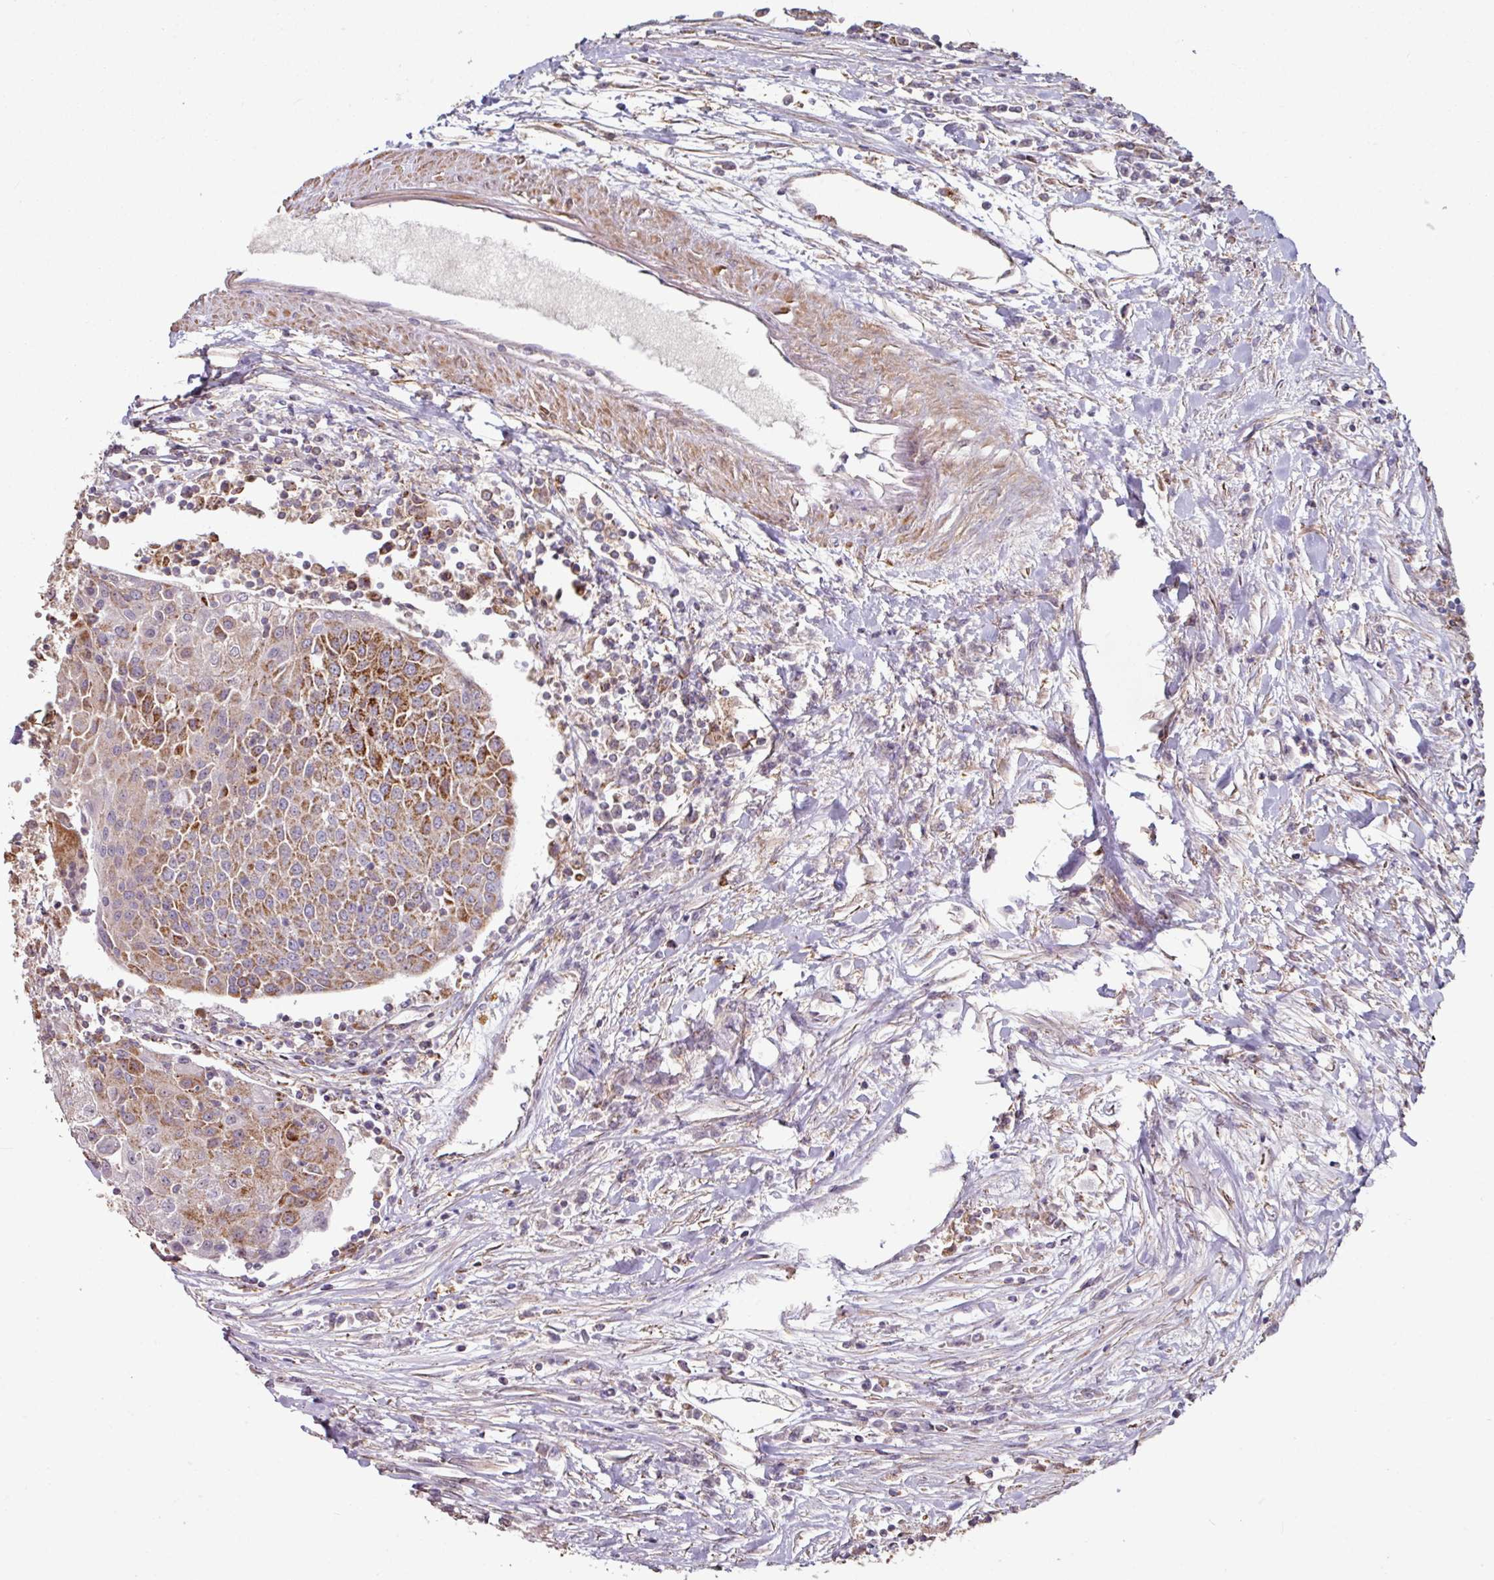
{"staining": {"intensity": "moderate", "quantity": ">75%", "location": "cytoplasmic/membranous"}, "tissue": "urothelial cancer", "cell_type": "Tumor cells", "image_type": "cancer", "snomed": [{"axis": "morphology", "description": "Urothelial carcinoma, High grade"}, {"axis": "topography", "description": "Urinary bladder"}], "caption": "High-power microscopy captured an immunohistochemistry histopathology image of high-grade urothelial carcinoma, revealing moderate cytoplasmic/membranous positivity in approximately >75% of tumor cells.", "gene": "OR2D3", "patient": {"sex": "female", "age": 85}}